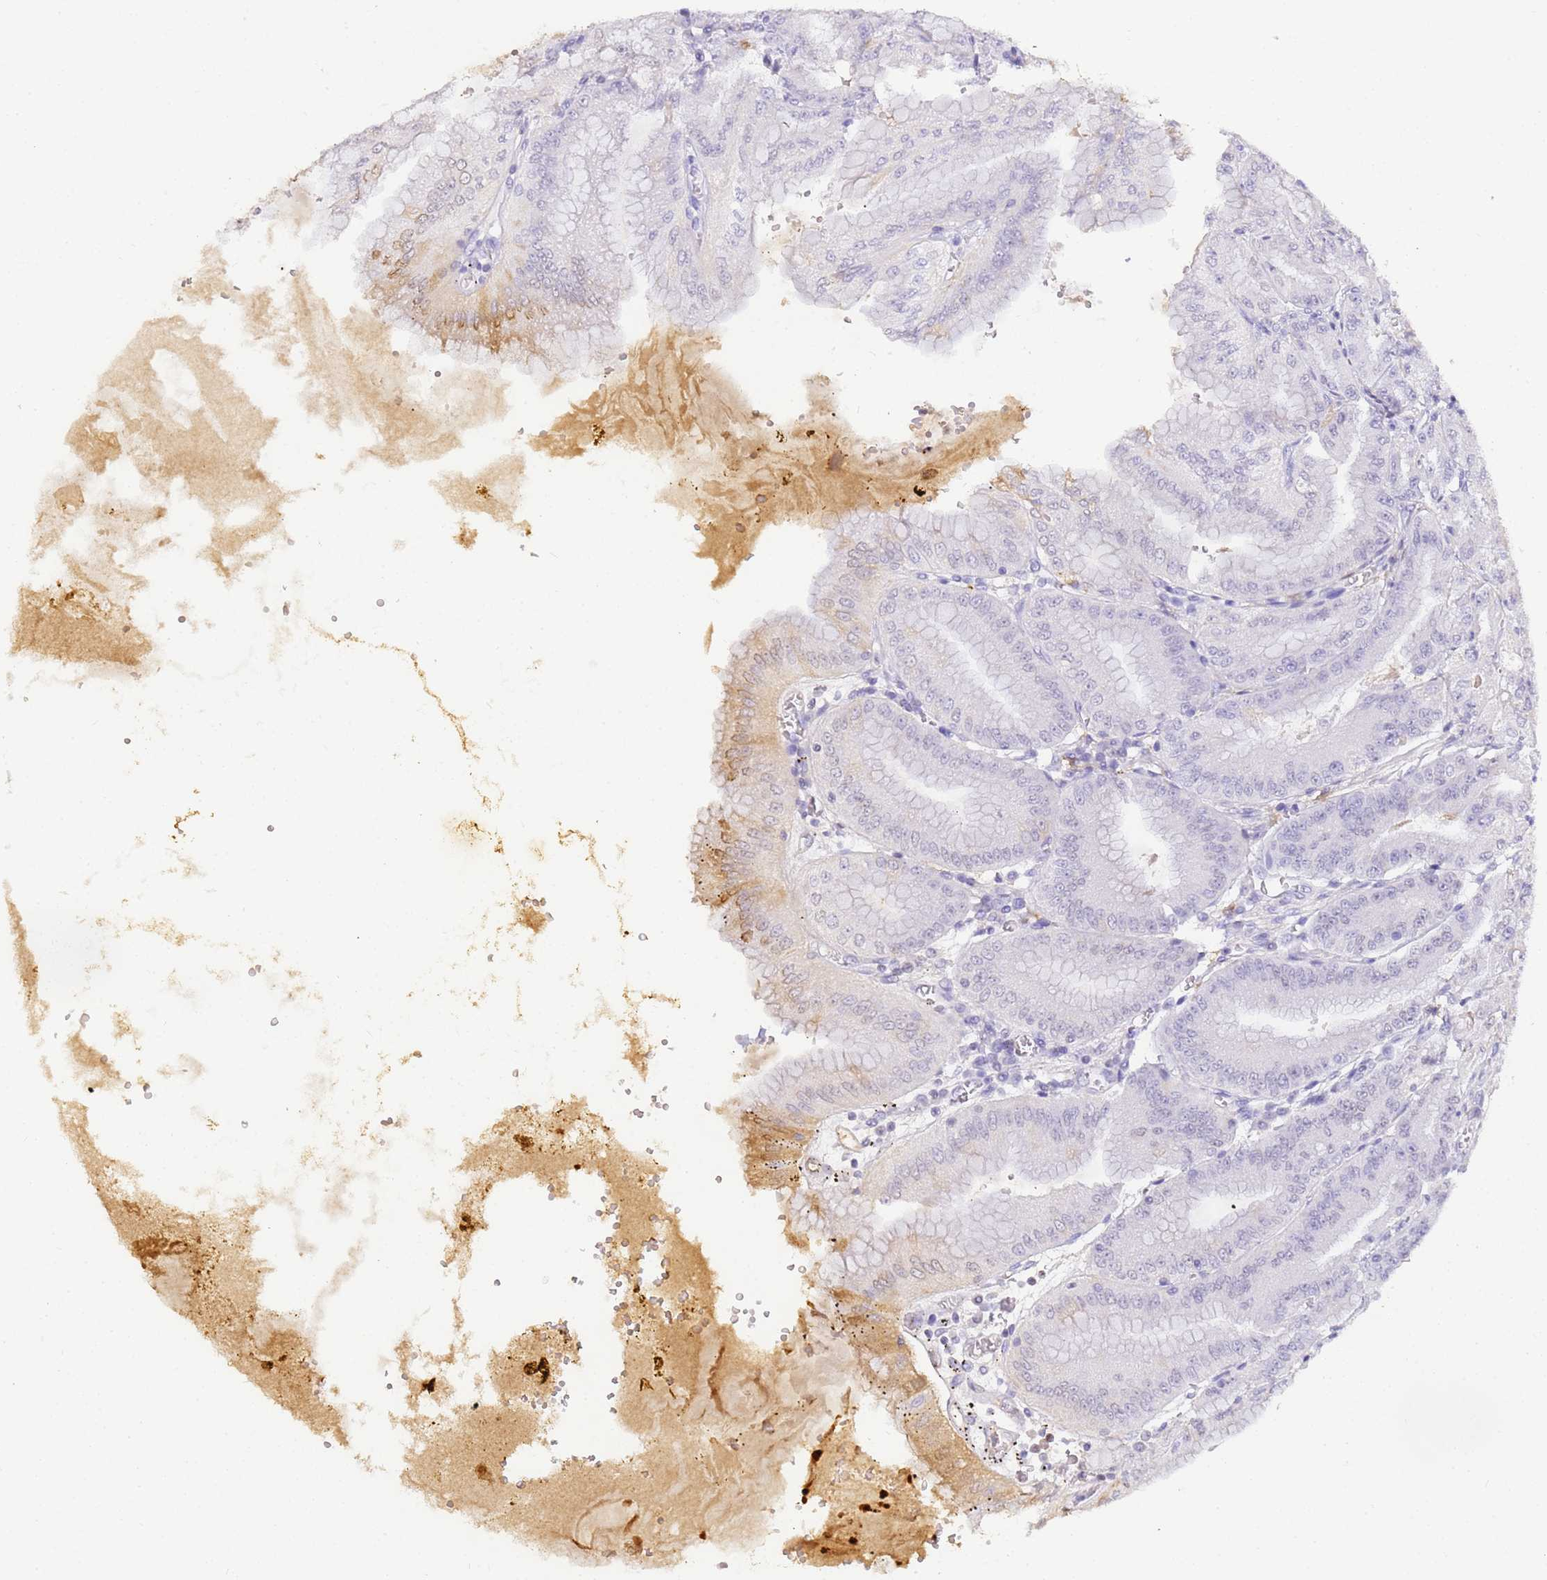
{"staining": {"intensity": "negative", "quantity": "none", "location": "none"}, "tissue": "stomach", "cell_type": "Glandular cells", "image_type": "normal", "snomed": [{"axis": "morphology", "description": "Normal tissue, NOS"}, {"axis": "topography", "description": "Stomach, upper"}, {"axis": "topography", "description": "Stomach, lower"}], "caption": "Immunohistochemistry (IHC) histopathology image of unremarkable stomach: human stomach stained with DAB (3,3'-diaminobenzidine) reveals no significant protein positivity in glandular cells. (DAB (3,3'-diaminobenzidine) immunohistochemistry with hematoxylin counter stain).", "gene": "CFHR1", "patient": {"sex": "male", "age": 71}}